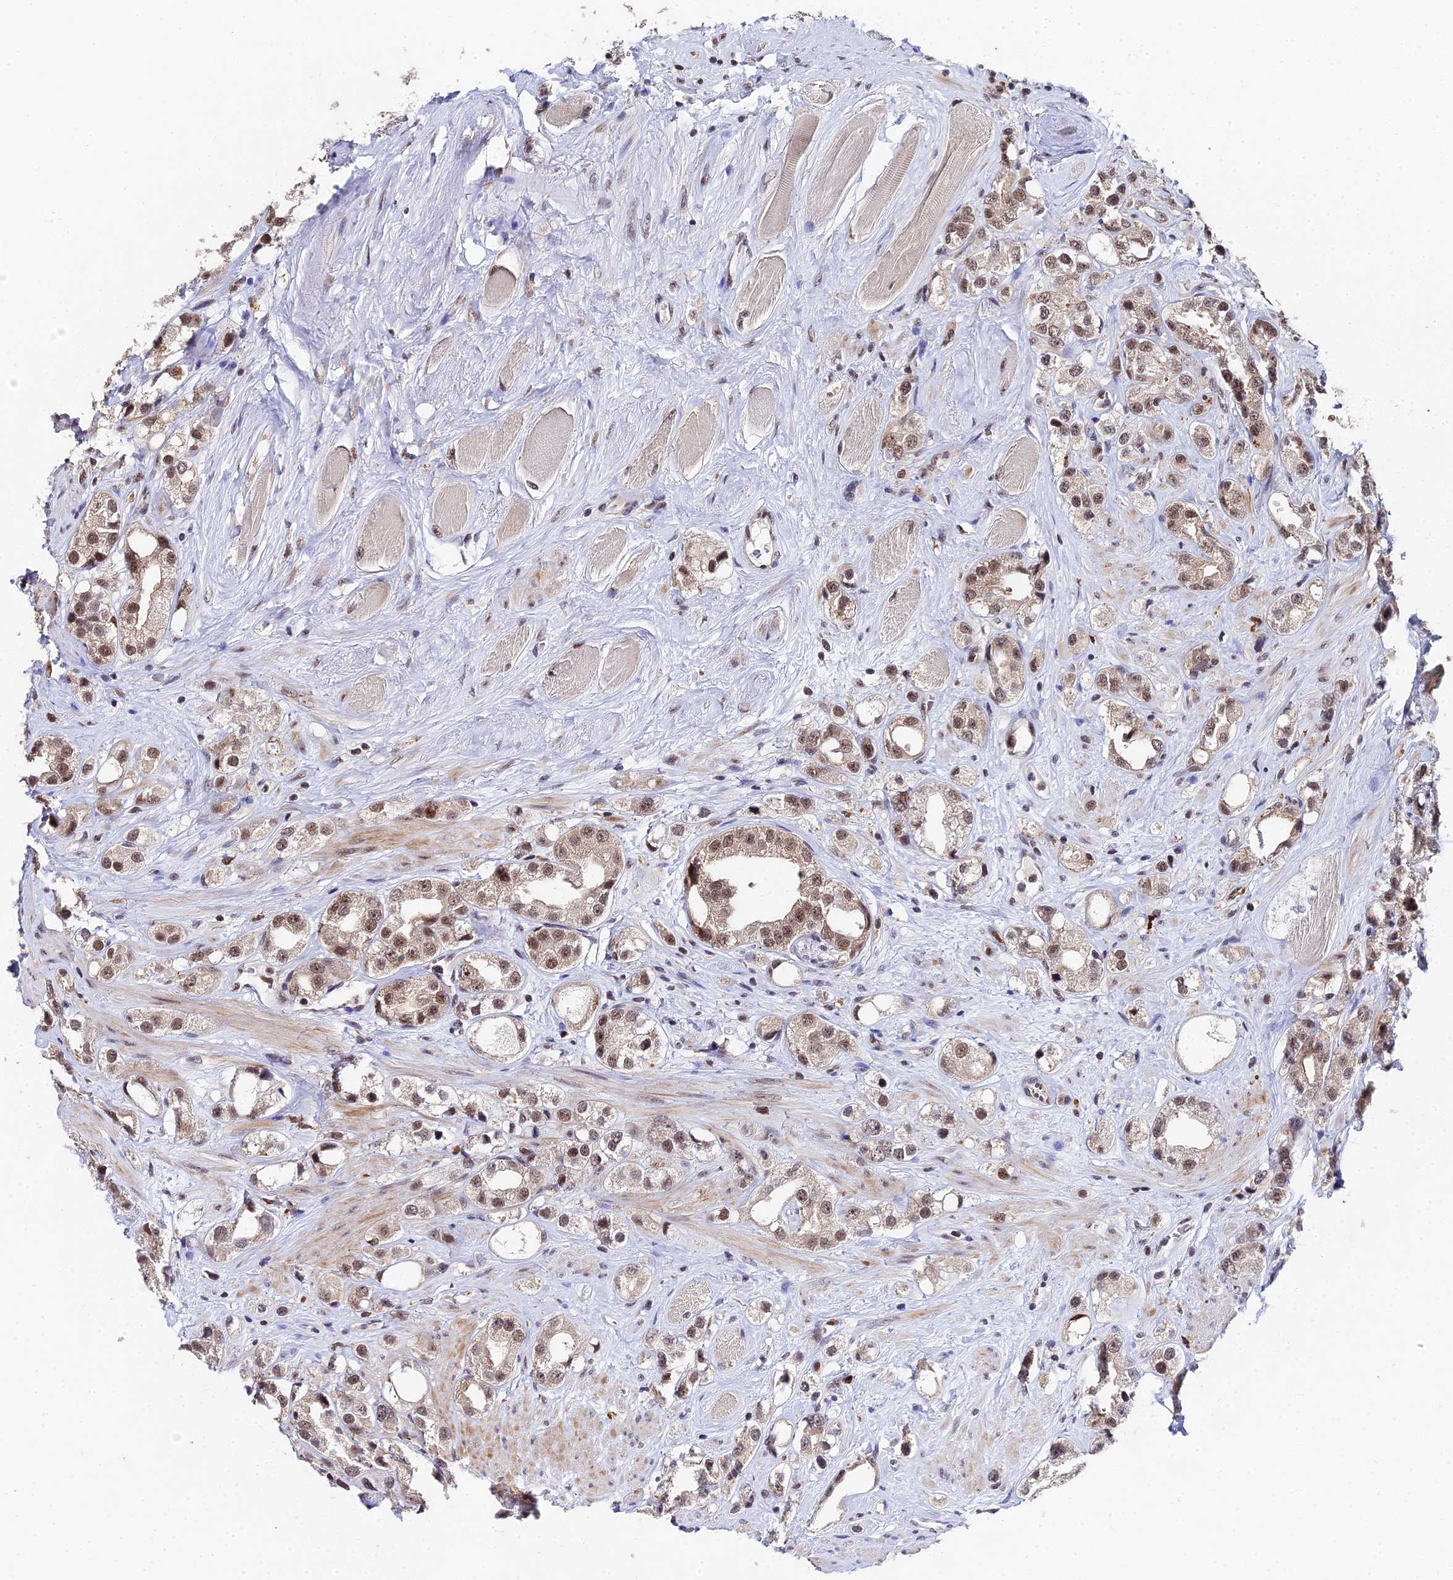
{"staining": {"intensity": "moderate", "quantity": ">75%", "location": "cytoplasmic/membranous,nuclear"}, "tissue": "prostate cancer", "cell_type": "Tumor cells", "image_type": "cancer", "snomed": [{"axis": "morphology", "description": "Adenocarcinoma, NOS"}, {"axis": "topography", "description": "Prostate"}], "caption": "High-power microscopy captured an immunohistochemistry photomicrograph of prostate cancer, revealing moderate cytoplasmic/membranous and nuclear expression in about >75% of tumor cells.", "gene": "MAGOHB", "patient": {"sex": "male", "age": 79}}